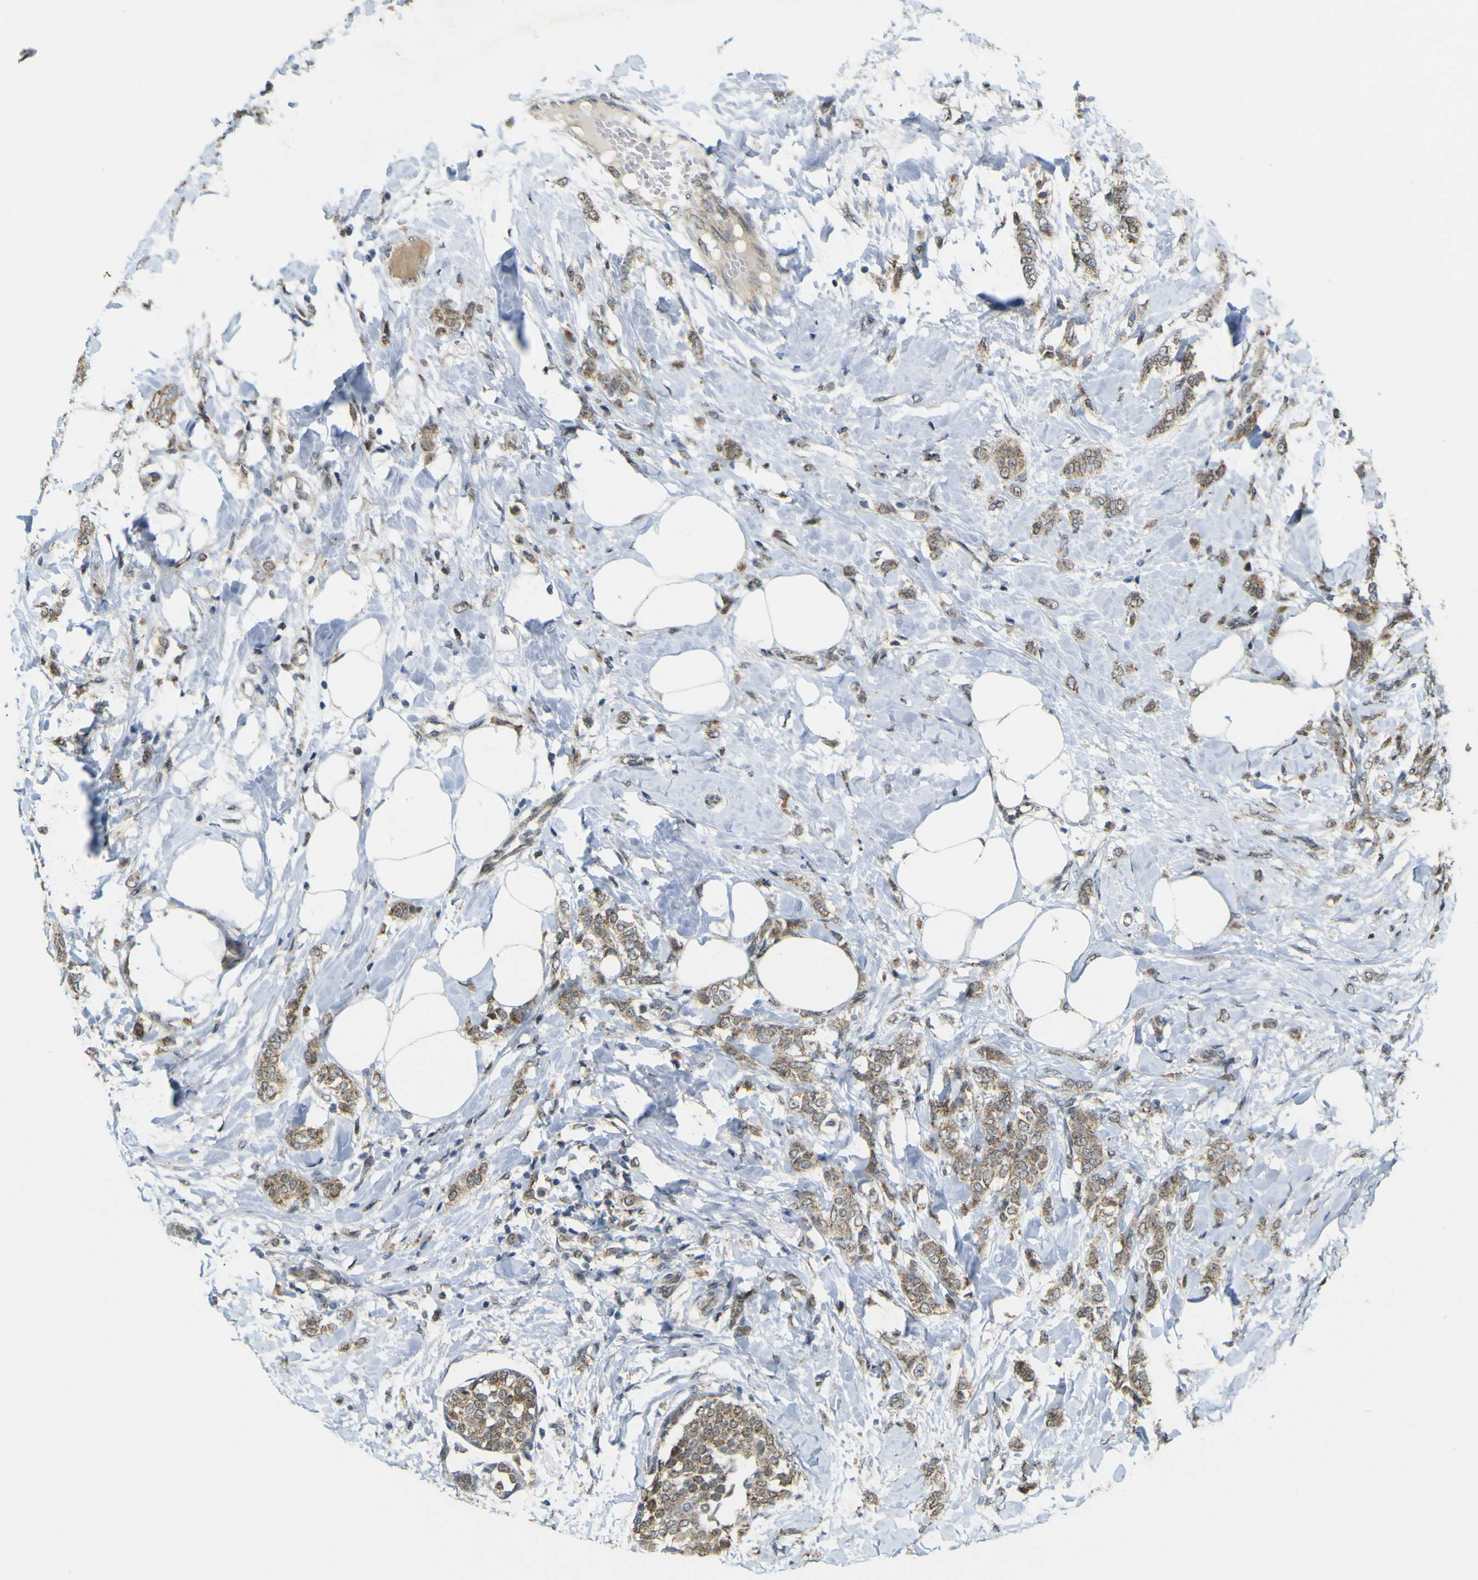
{"staining": {"intensity": "moderate", "quantity": ">75%", "location": "cytoplasmic/membranous"}, "tissue": "breast cancer", "cell_type": "Tumor cells", "image_type": "cancer", "snomed": [{"axis": "morphology", "description": "Lobular carcinoma, in situ"}, {"axis": "morphology", "description": "Lobular carcinoma"}, {"axis": "topography", "description": "Breast"}], "caption": "This micrograph displays immunohistochemistry (IHC) staining of breast lobular carcinoma in situ, with medium moderate cytoplasmic/membranous positivity in about >75% of tumor cells.", "gene": "ACBD5", "patient": {"sex": "female", "age": 41}}